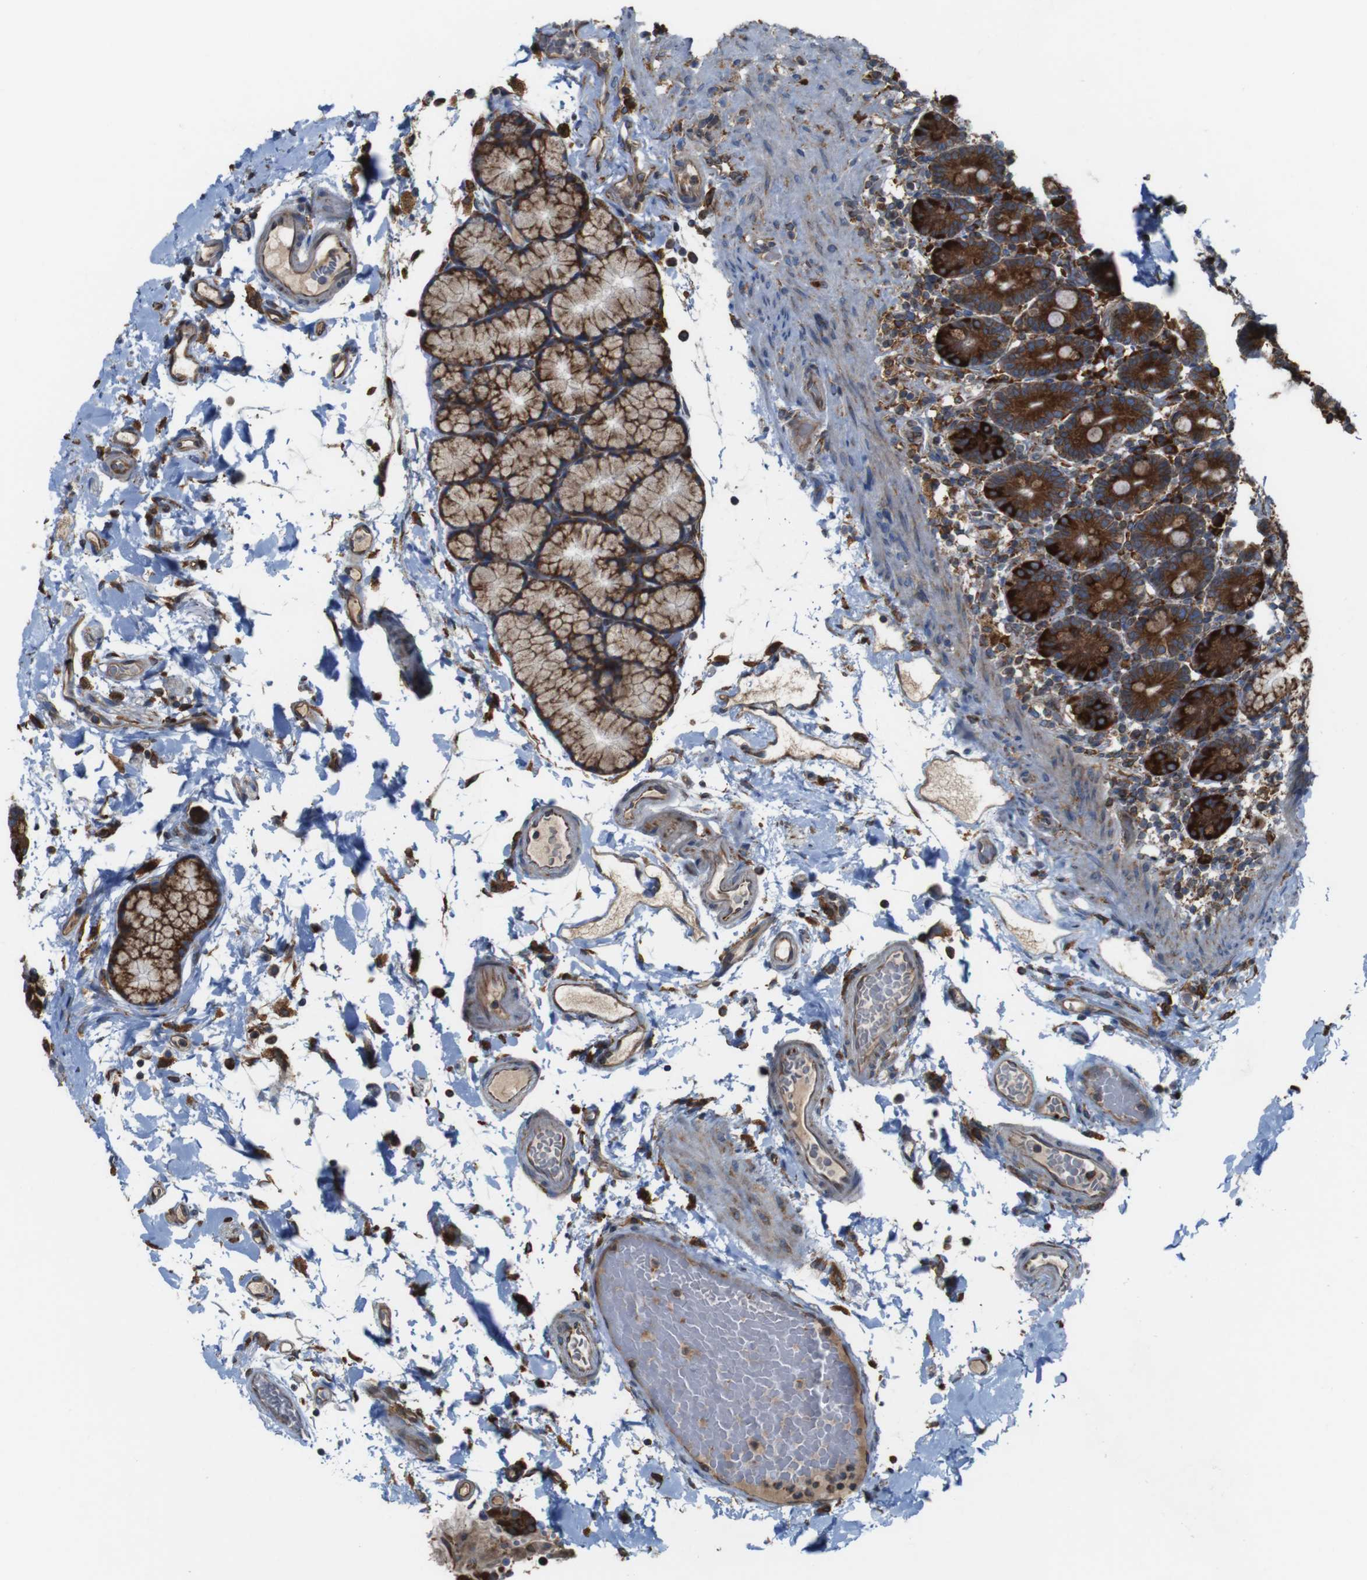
{"staining": {"intensity": "strong", "quantity": ">75%", "location": "cytoplasmic/membranous"}, "tissue": "duodenum", "cell_type": "Glandular cells", "image_type": "normal", "snomed": [{"axis": "morphology", "description": "Normal tissue, NOS"}, {"axis": "topography", "description": "Small intestine, NOS"}], "caption": "A micrograph showing strong cytoplasmic/membranous positivity in approximately >75% of glandular cells in benign duodenum, as visualized by brown immunohistochemical staining.", "gene": "UGGT1", "patient": {"sex": "female", "age": 71}}